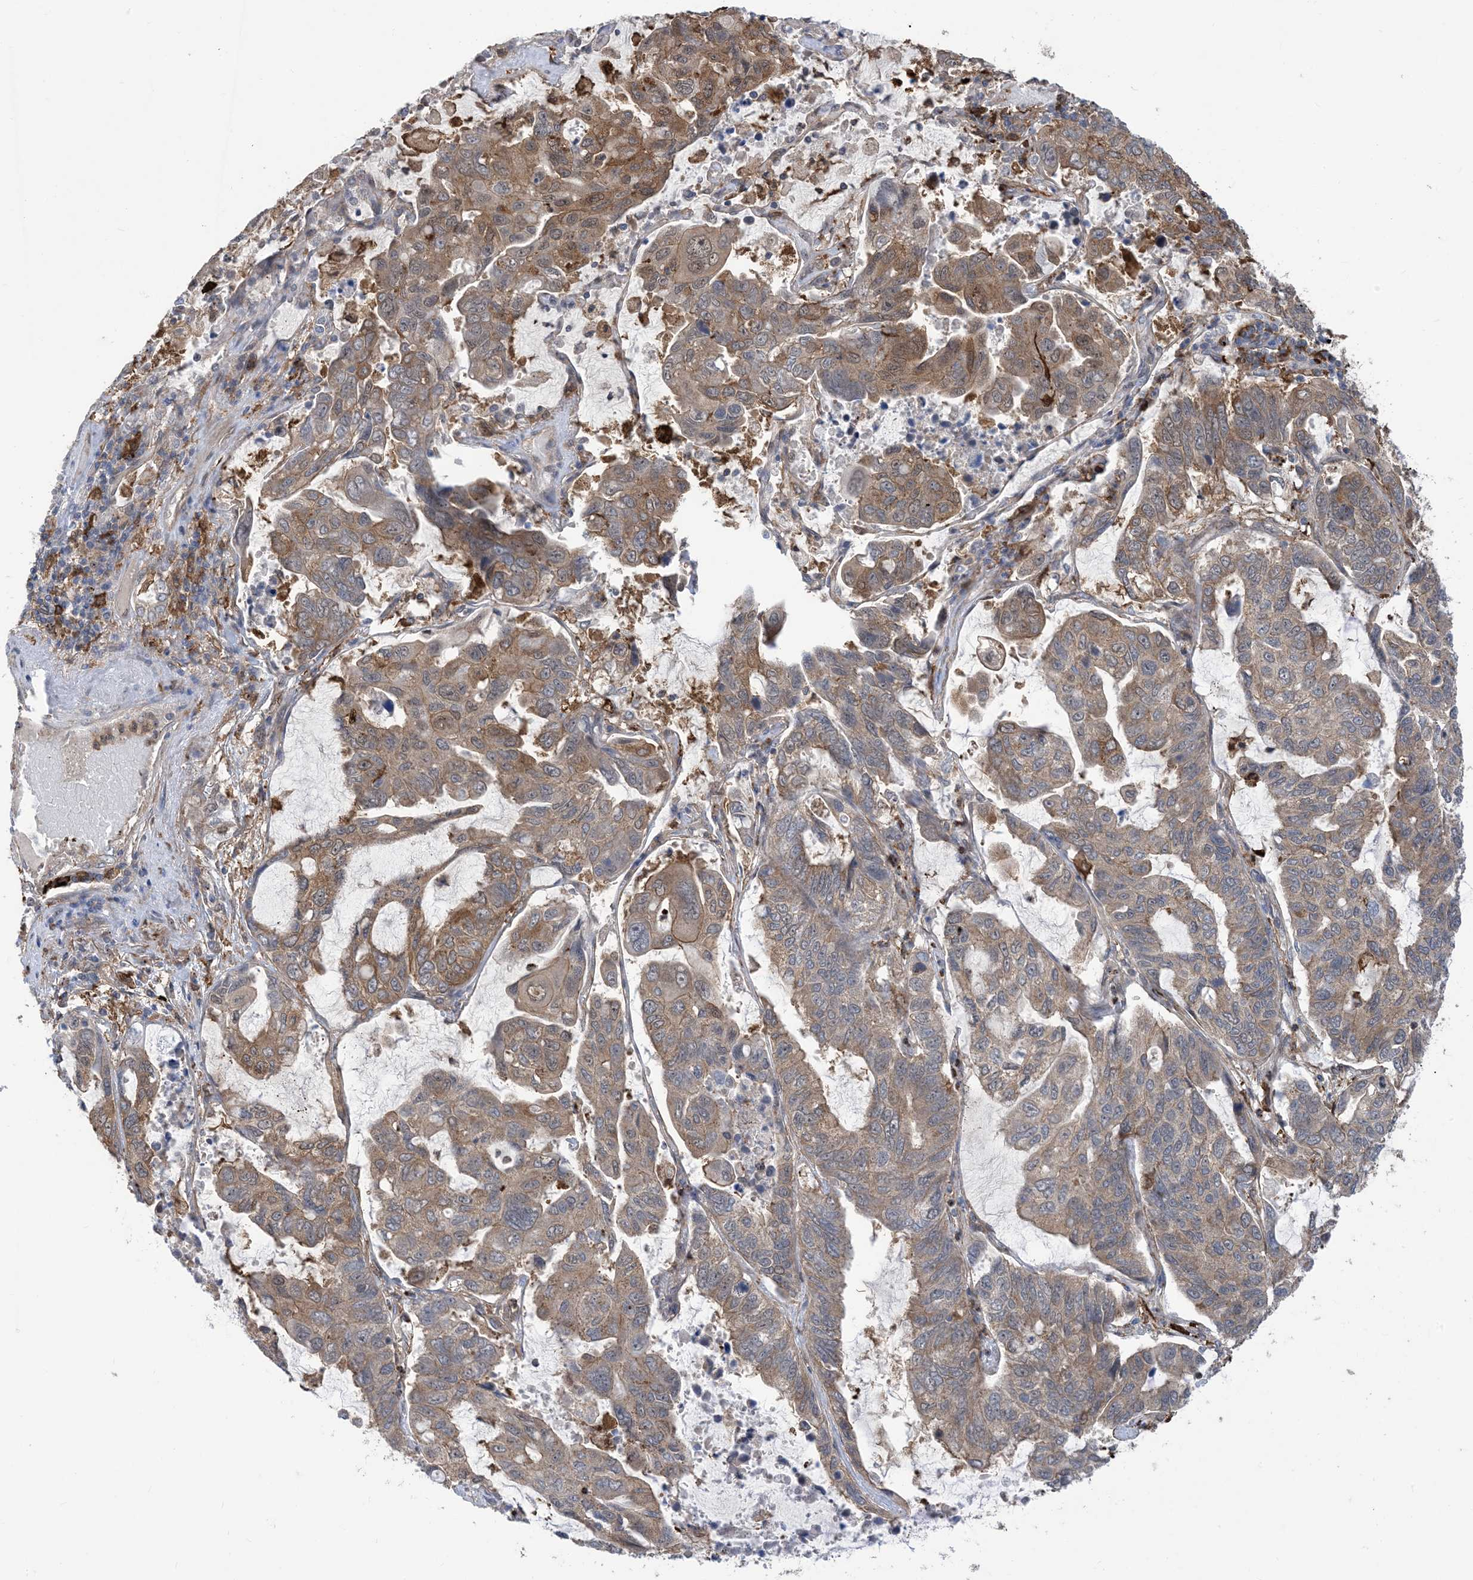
{"staining": {"intensity": "moderate", "quantity": ">75%", "location": "cytoplasmic/membranous"}, "tissue": "lung cancer", "cell_type": "Tumor cells", "image_type": "cancer", "snomed": [{"axis": "morphology", "description": "Adenocarcinoma, NOS"}, {"axis": "topography", "description": "Lung"}], "caption": "Approximately >75% of tumor cells in lung cancer show moderate cytoplasmic/membranous protein positivity as visualized by brown immunohistochemical staining.", "gene": "HS1BP3", "patient": {"sex": "male", "age": 64}}